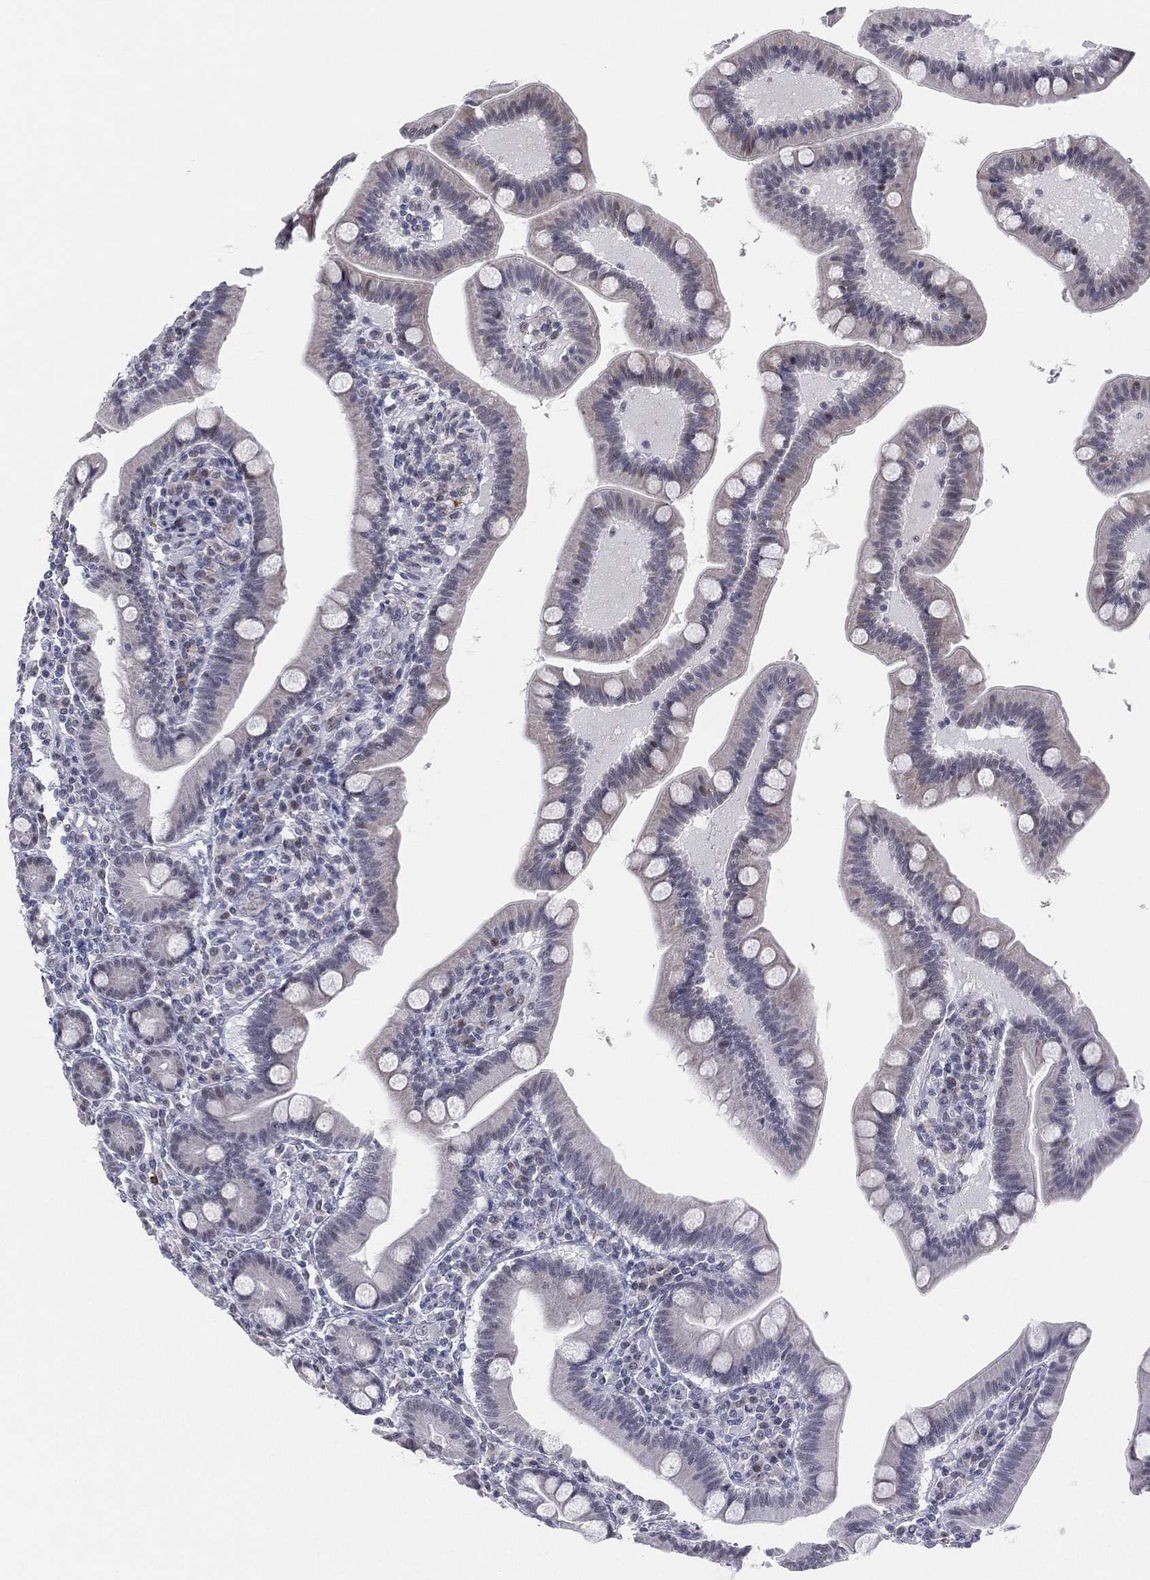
{"staining": {"intensity": "negative", "quantity": "none", "location": "none"}, "tissue": "small intestine", "cell_type": "Glandular cells", "image_type": "normal", "snomed": [{"axis": "morphology", "description": "Normal tissue, NOS"}, {"axis": "topography", "description": "Small intestine"}], "caption": "High magnification brightfield microscopy of normal small intestine stained with DAB (3,3'-diaminobenzidine) (brown) and counterstained with hematoxylin (blue): glandular cells show no significant positivity.", "gene": "CD177", "patient": {"sex": "male", "age": 66}}